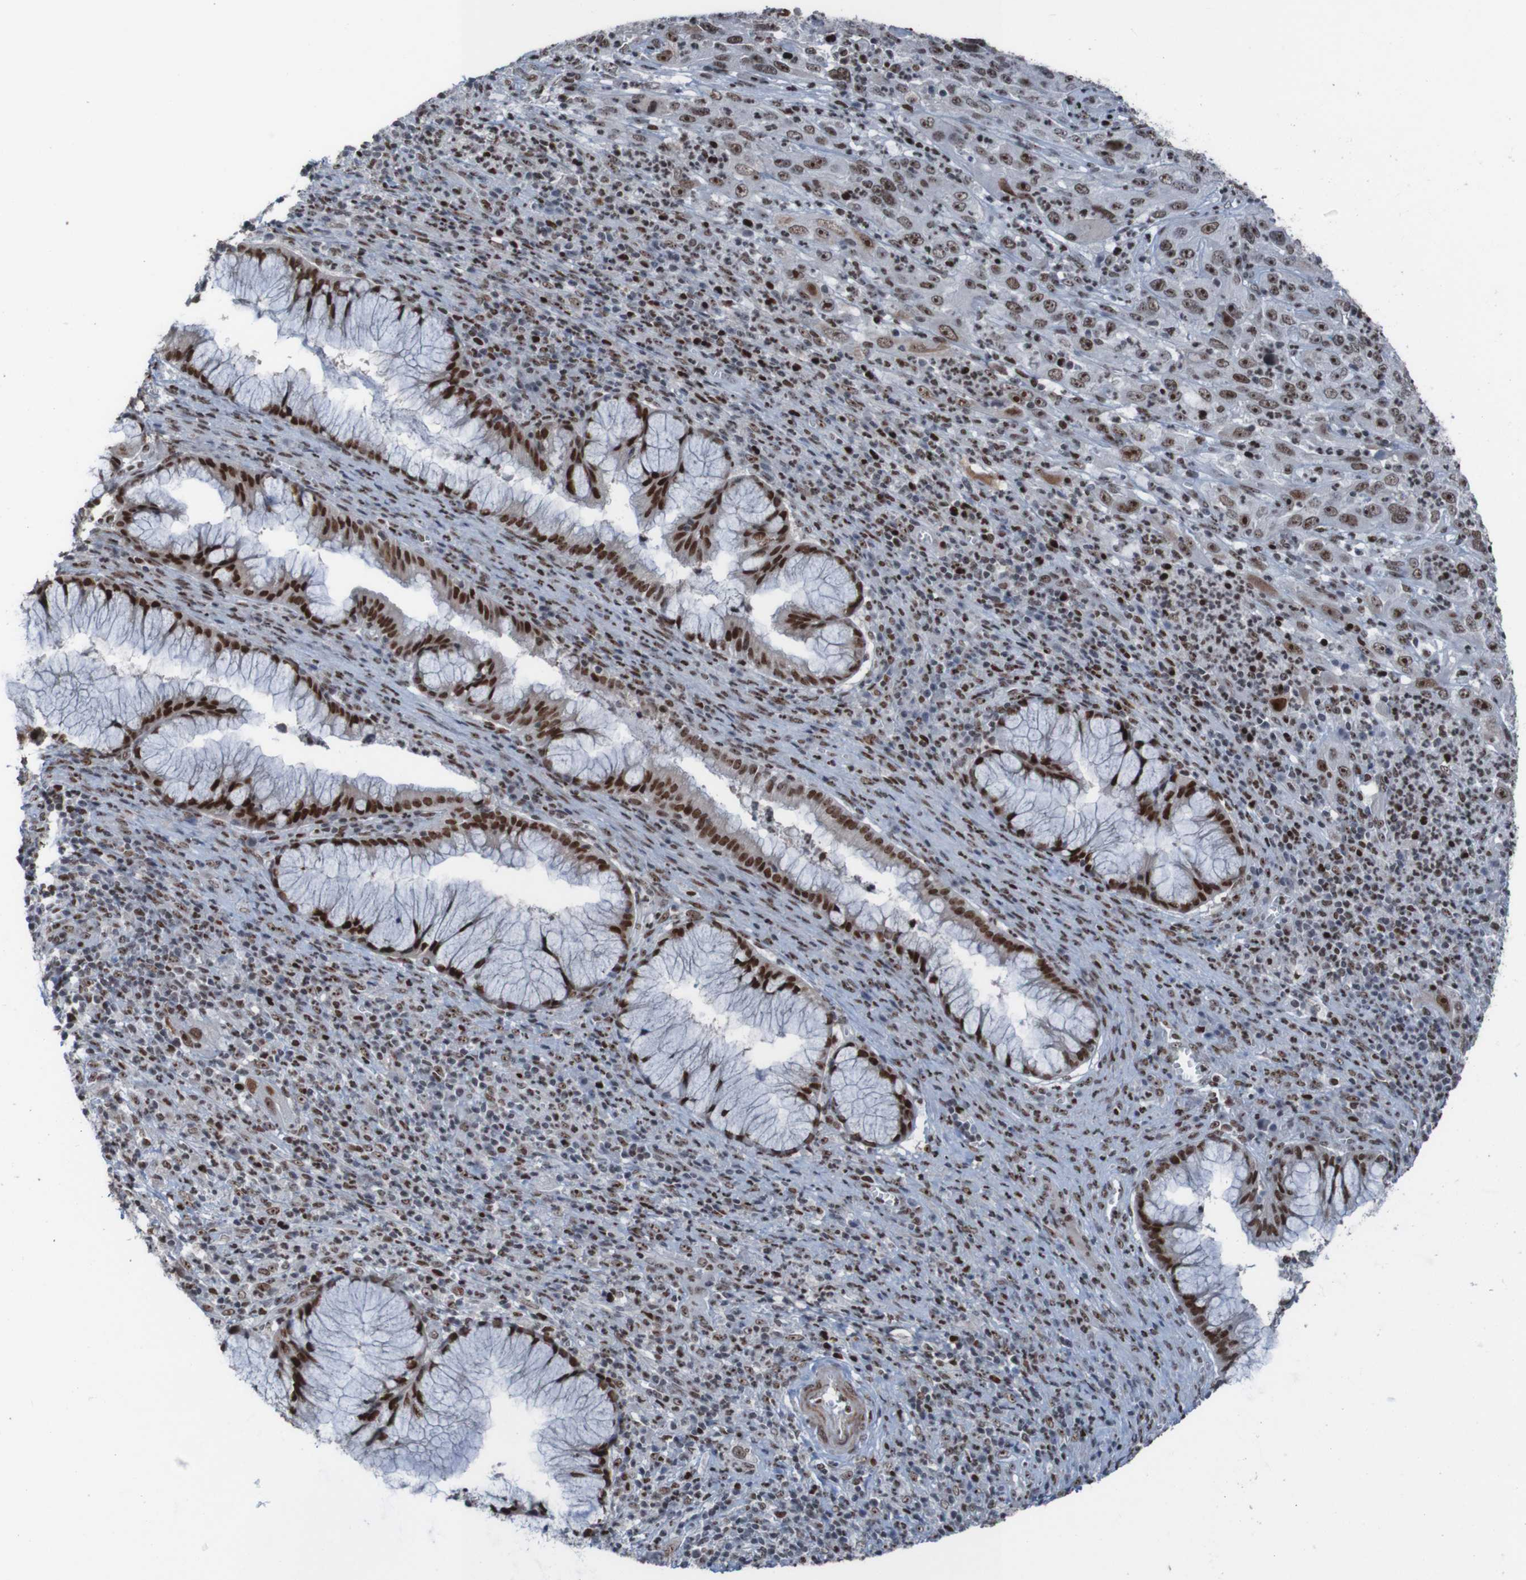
{"staining": {"intensity": "strong", "quantity": ">75%", "location": "nuclear"}, "tissue": "cervical cancer", "cell_type": "Tumor cells", "image_type": "cancer", "snomed": [{"axis": "morphology", "description": "Squamous cell carcinoma, NOS"}, {"axis": "topography", "description": "Cervix"}], "caption": "Immunohistochemical staining of cervical squamous cell carcinoma shows high levels of strong nuclear staining in approximately >75% of tumor cells.", "gene": "PHF2", "patient": {"sex": "female", "age": 32}}